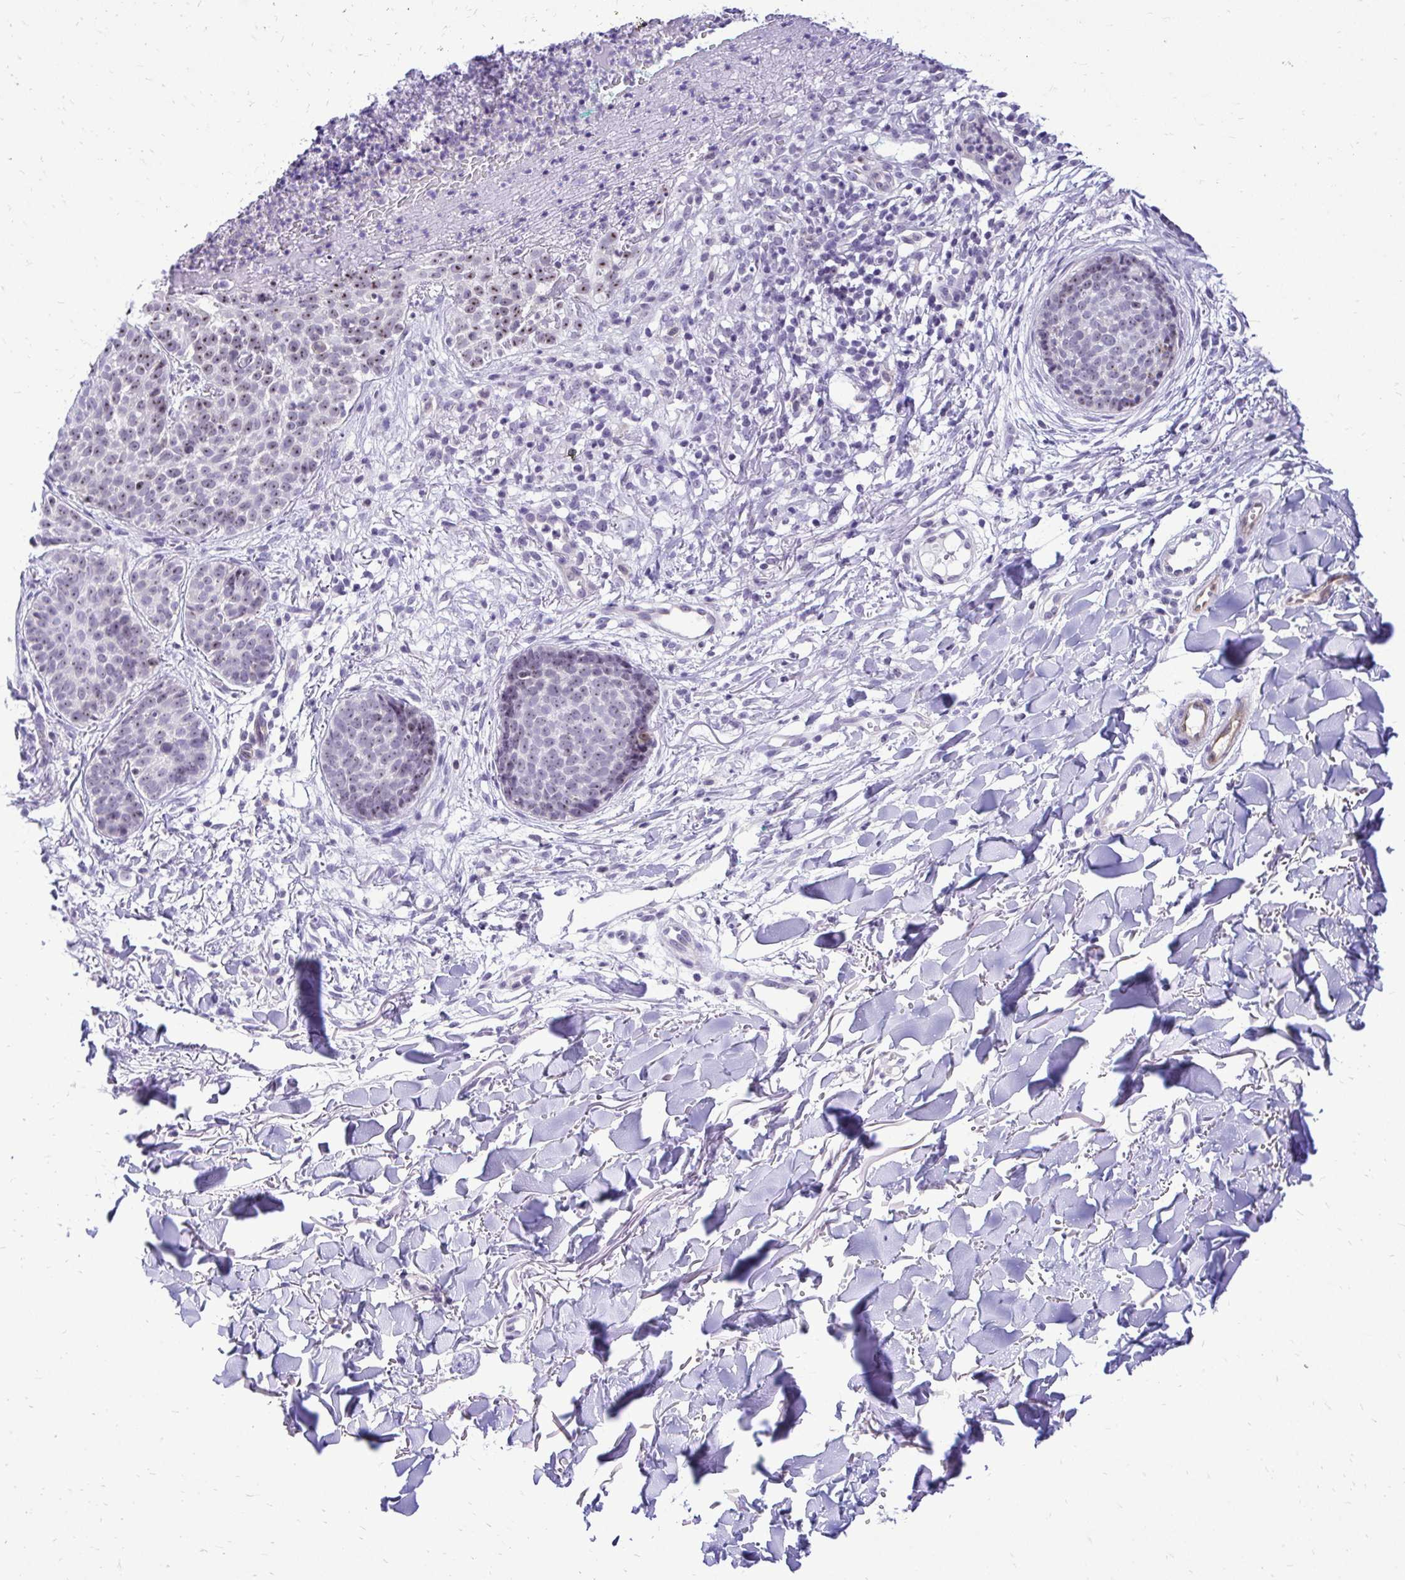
{"staining": {"intensity": "weak", "quantity": "25%-75%", "location": "nuclear"}, "tissue": "skin cancer", "cell_type": "Tumor cells", "image_type": "cancer", "snomed": [{"axis": "morphology", "description": "Basal cell carcinoma"}, {"axis": "topography", "description": "Skin"}, {"axis": "topography", "description": "Skin of neck"}, {"axis": "topography", "description": "Skin of shoulder"}, {"axis": "topography", "description": "Skin of back"}], "caption": "The immunohistochemical stain highlights weak nuclear positivity in tumor cells of skin basal cell carcinoma tissue.", "gene": "NIFK", "patient": {"sex": "male", "age": 80}}